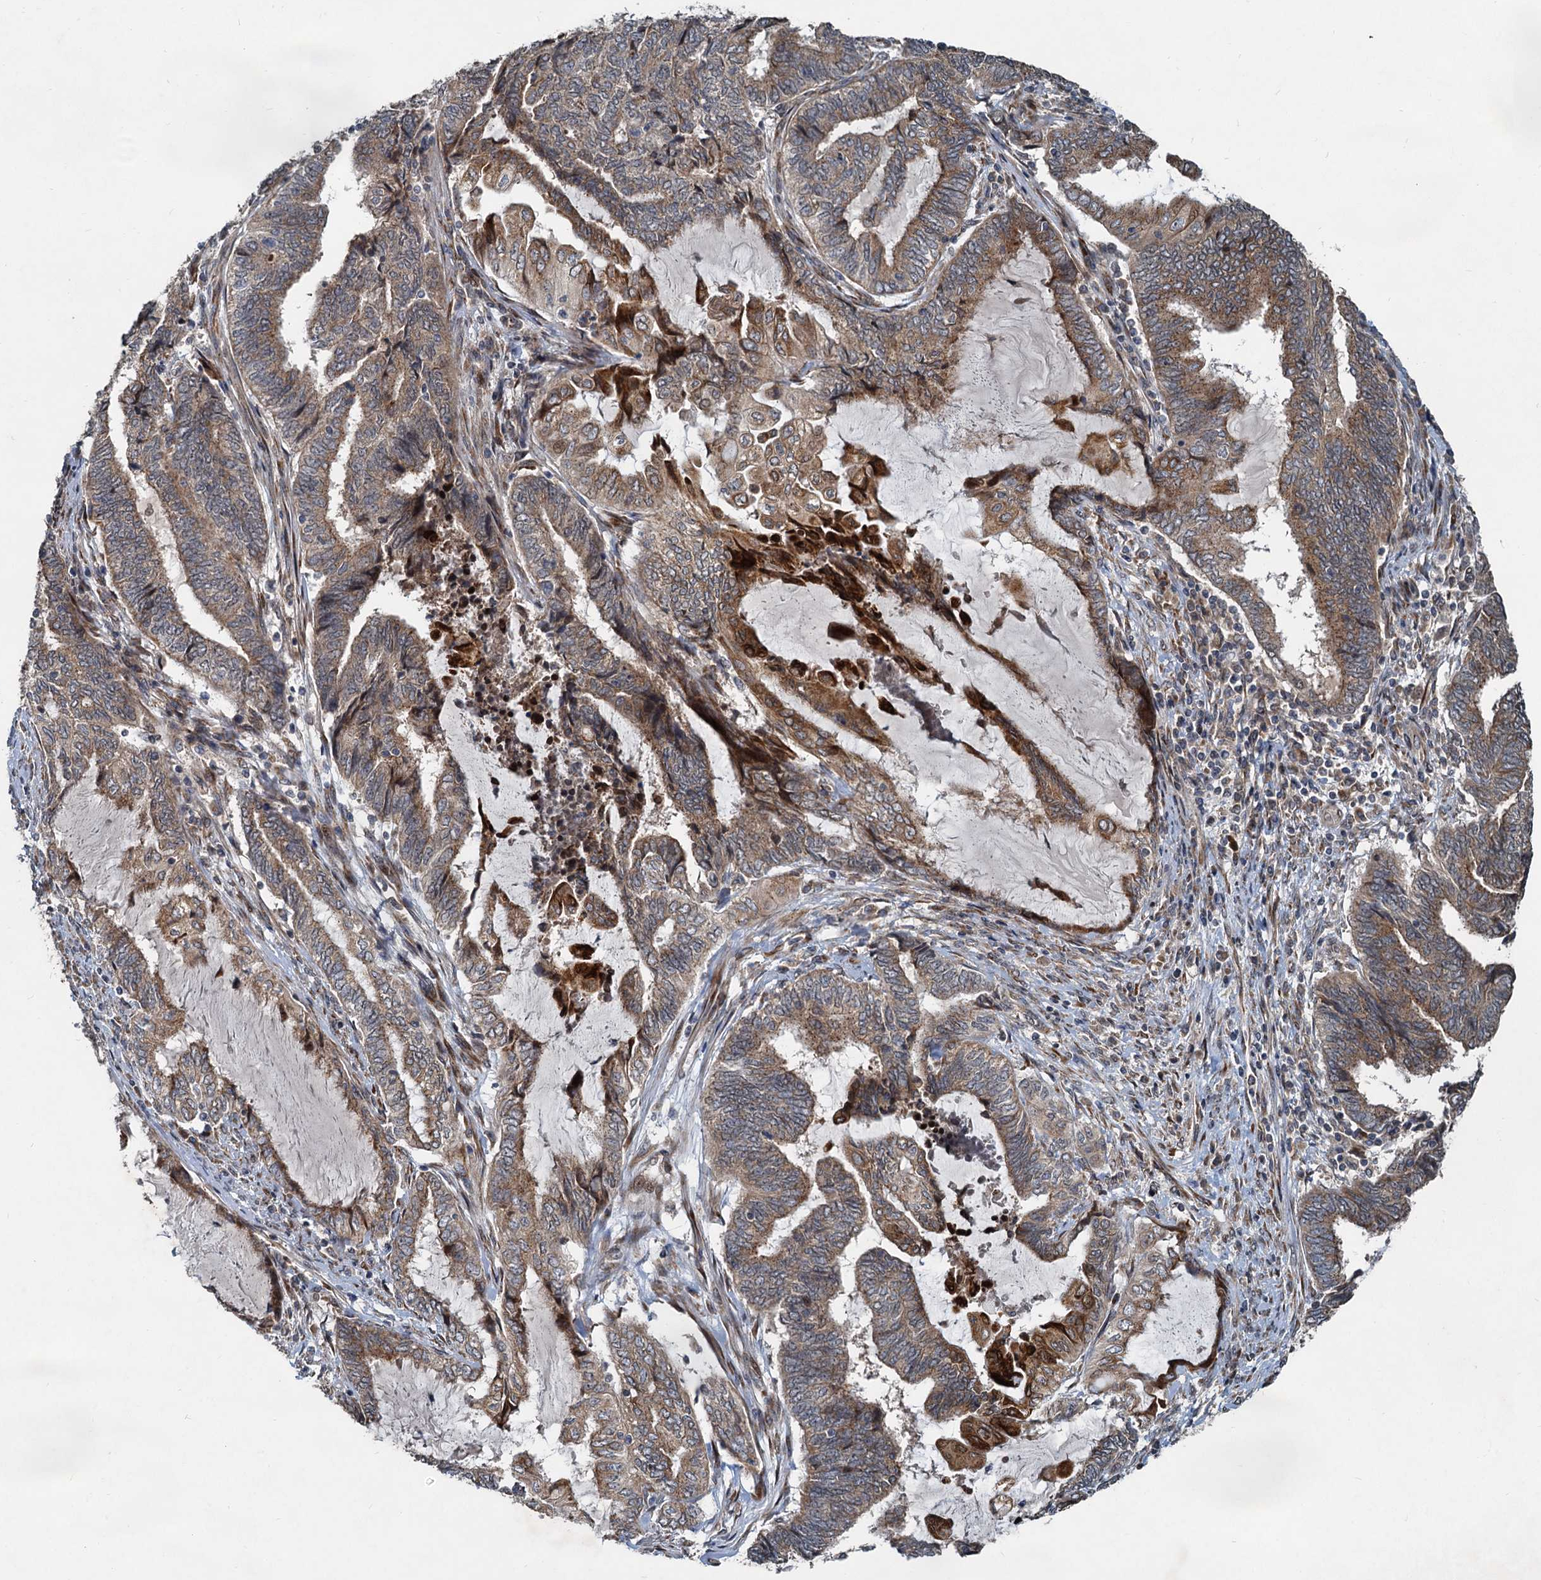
{"staining": {"intensity": "moderate", "quantity": ">75%", "location": "cytoplasmic/membranous"}, "tissue": "endometrial cancer", "cell_type": "Tumor cells", "image_type": "cancer", "snomed": [{"axis": "morphology", "description": "Adenocarcinoma, NOS"}, {"axis": "topography", "description": "Uterus"}, {"axis": "topography", "description": "Endometrium"}], "caption": "Endometrial cancer tissue shows moderate cytoplasmic/membranous expression in approximately >75% of tumor cells, visualized by immunohistochemistry. The staining was performed using DAB to visualize the protein expression in brown, while the nuclei were stained in blue with hematoxylin (Magnification: 20x).", "gene": "CEP68", "patient": {"sex": "female", "age": 70}}